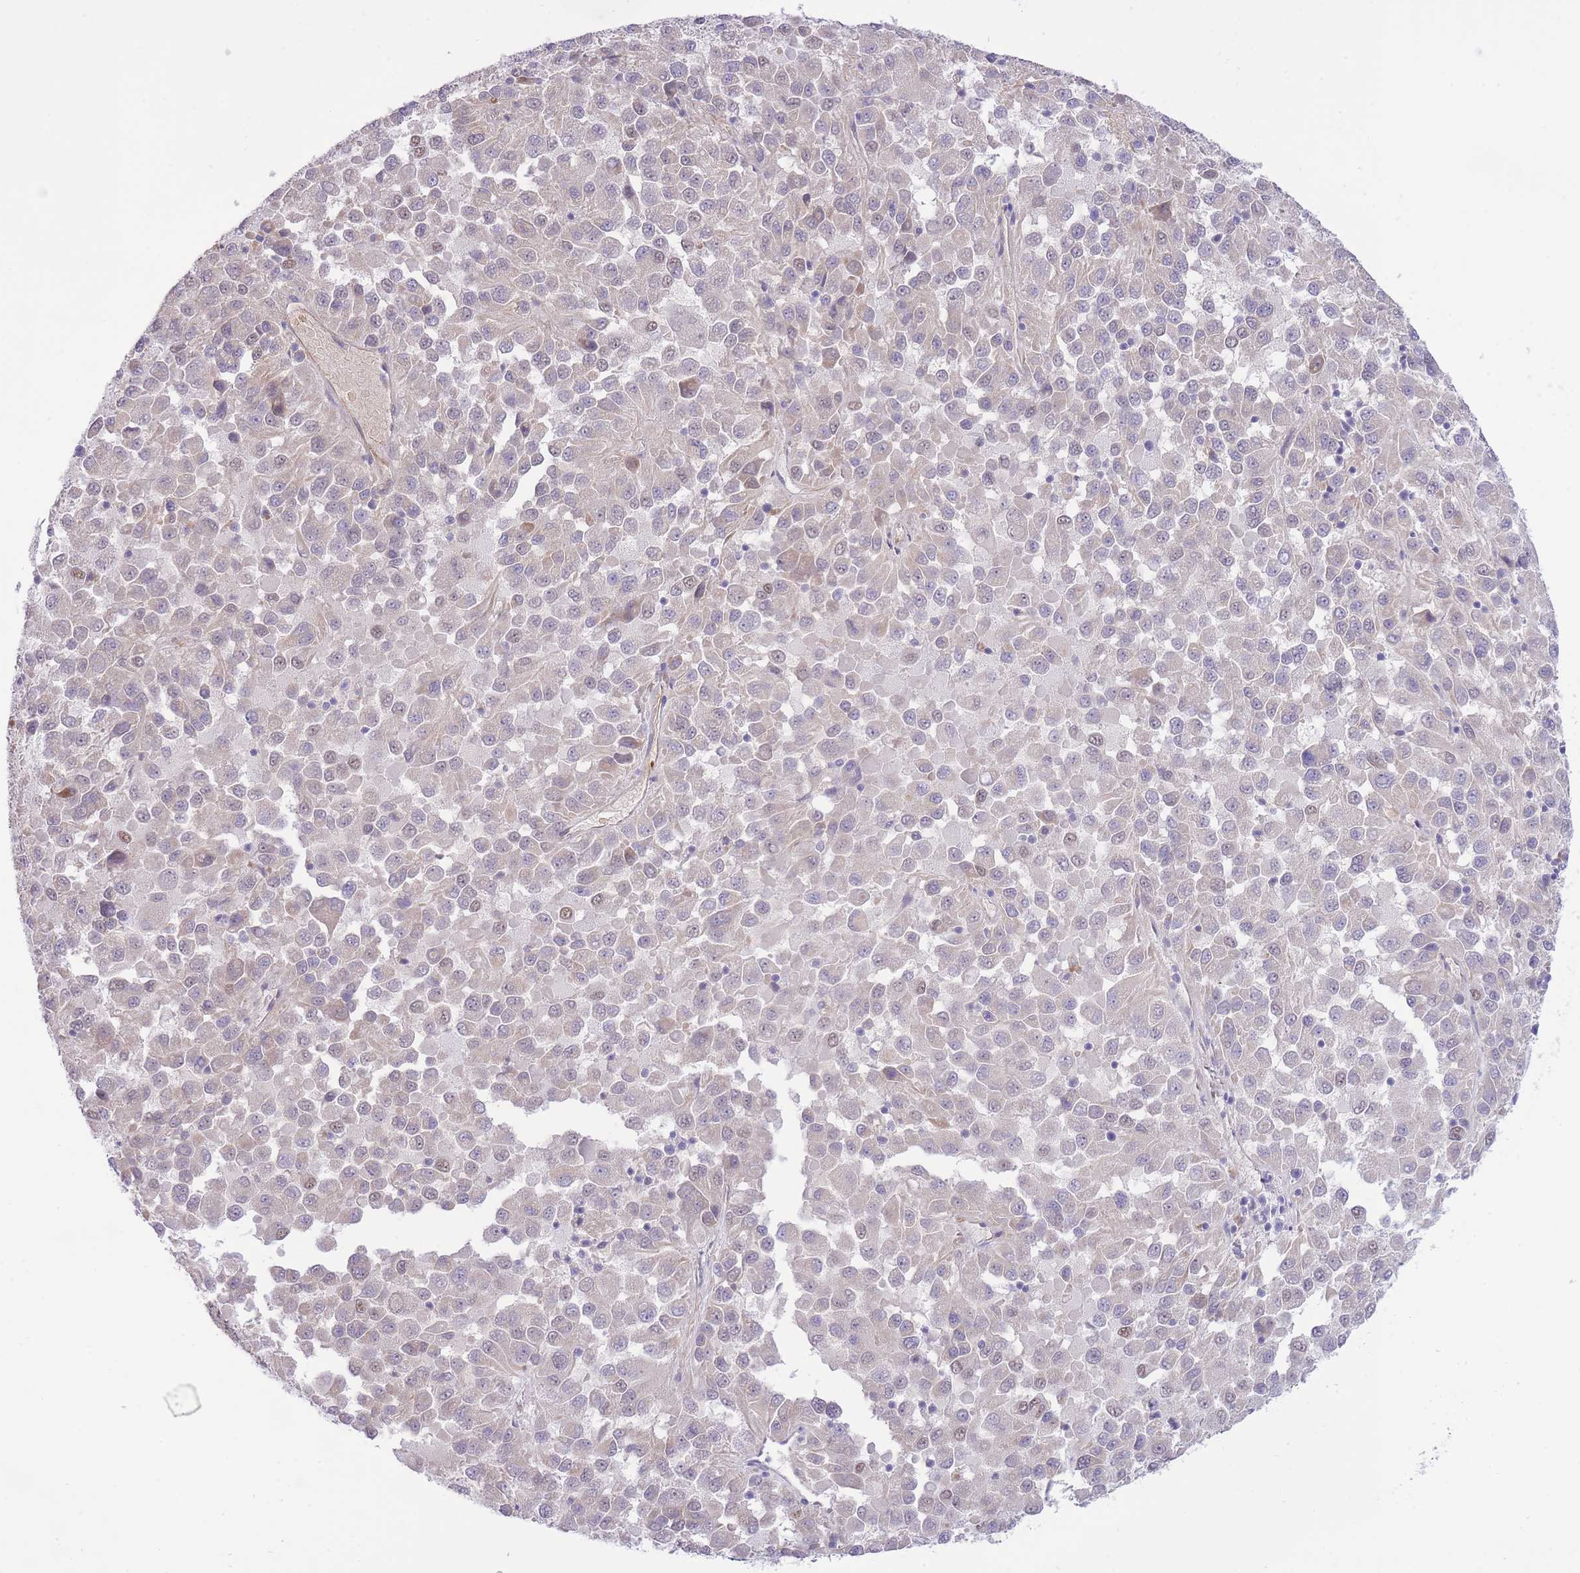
{"staining": {"intensity": "weak", "quantity": "<25%", "location": "nuclear"}, "tissue": "melanoma", "cell_type": "Tumor cells", "image_type": "cancer", "snomed": [{"axis": "morphology", "description": "Malignant melanoma, Metastatic site"}, {"axis": "topography", "description": "Lung"}], "caption": "Tumor cells show no significant staining in malignant melanoma (metastatic site).", "gene": "MEIOSIN", "patient": {"sex": "male", "age": 64}}